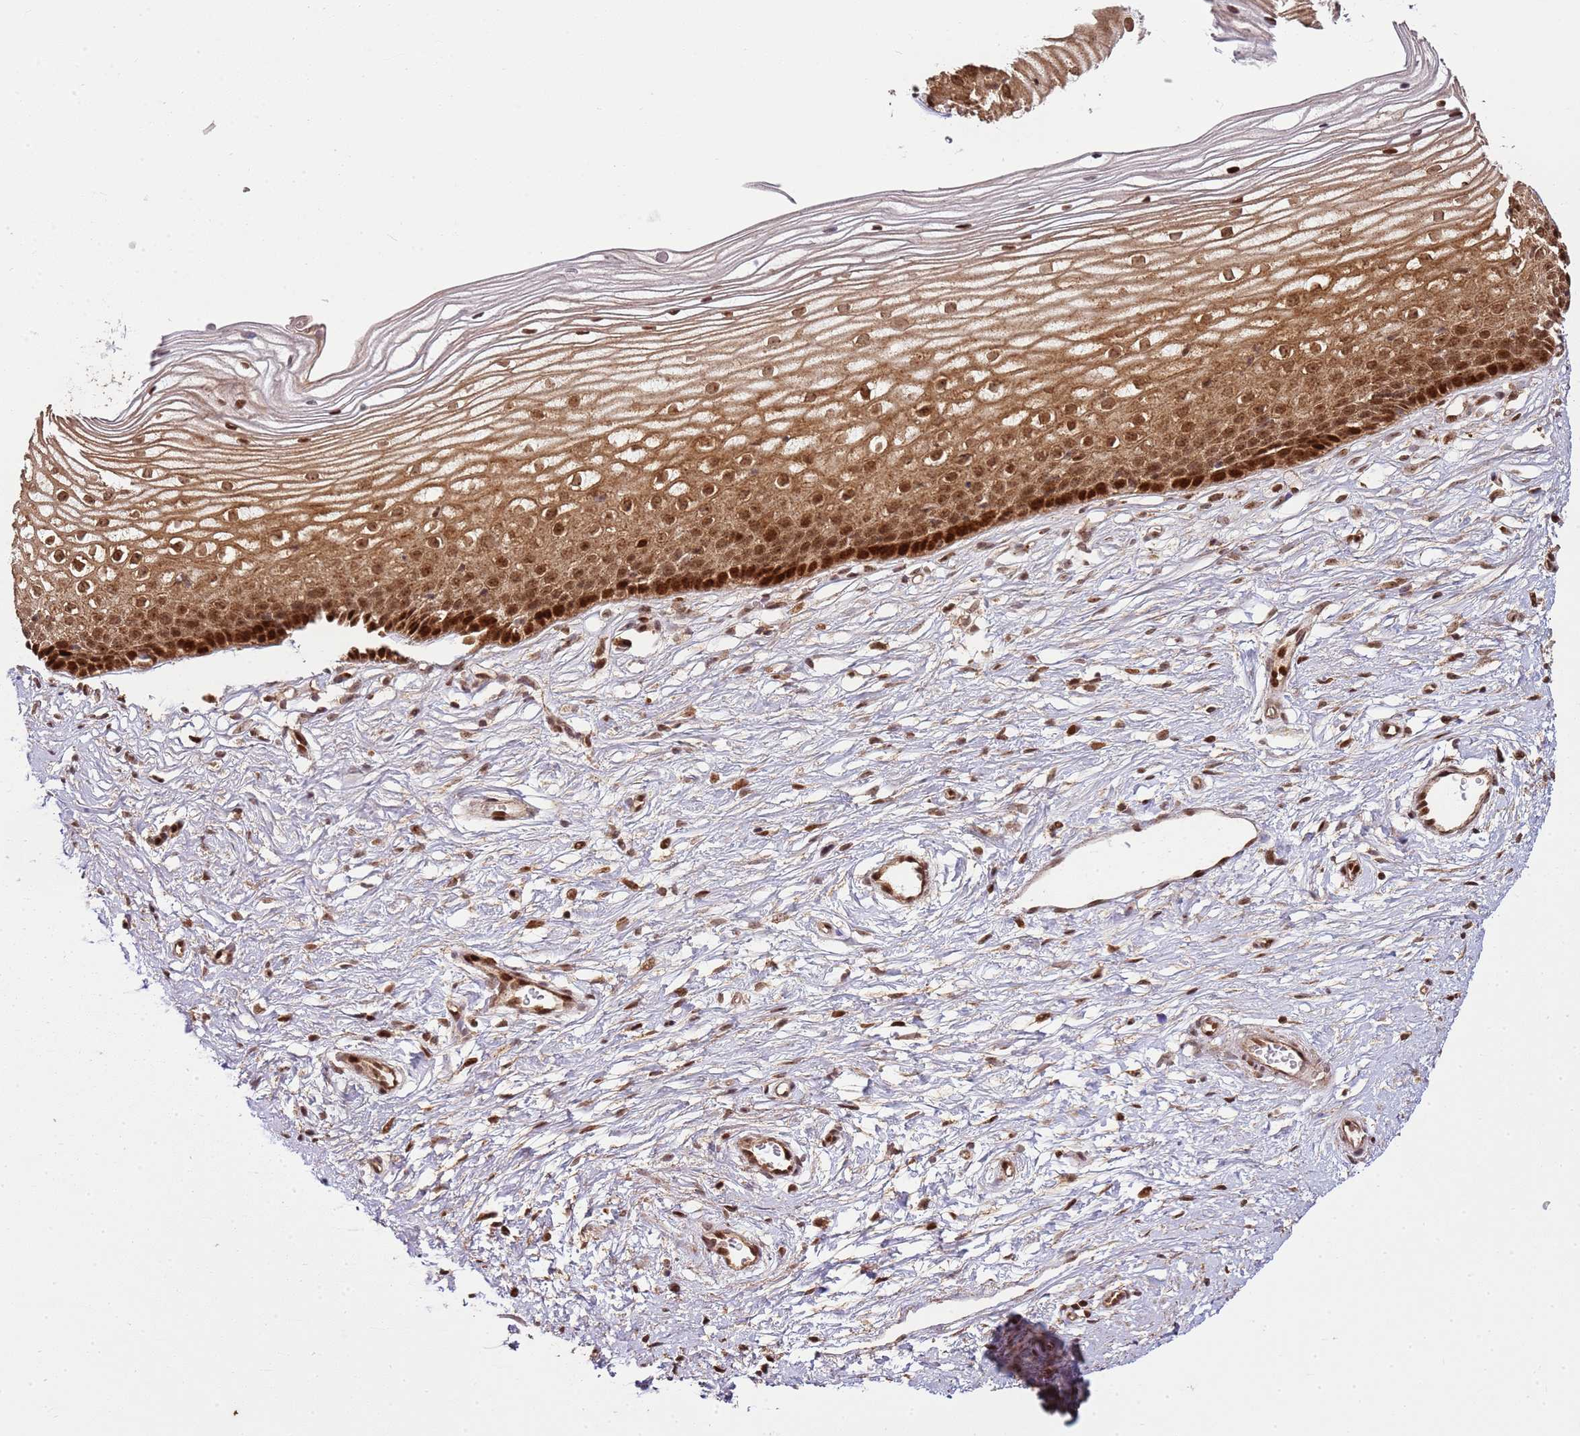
{"staining": {"intensity": "strong", "quantity": ">75%", "location": "cytoplasmic/membranous,nuclear"}, "tissue": "cervix", "cell_type": "Glandular cells", "image_type": "normal", "snomed": [{"axis": "morphology", "description": "Normal tissue, NOS"}, {"axis": "topography", "description": "Cervix"}], "caption": "Strong cytoplasmic/membranous,nuclear staining is seen in approximately >75% of glandular cells in benign cervix. (Stains: DAB in brown, nuclei in blue, Microscopy: brightfield microscopy at high magnification).", "gene": "PEX14", "patient": {"sex": "female", "age": 40}}